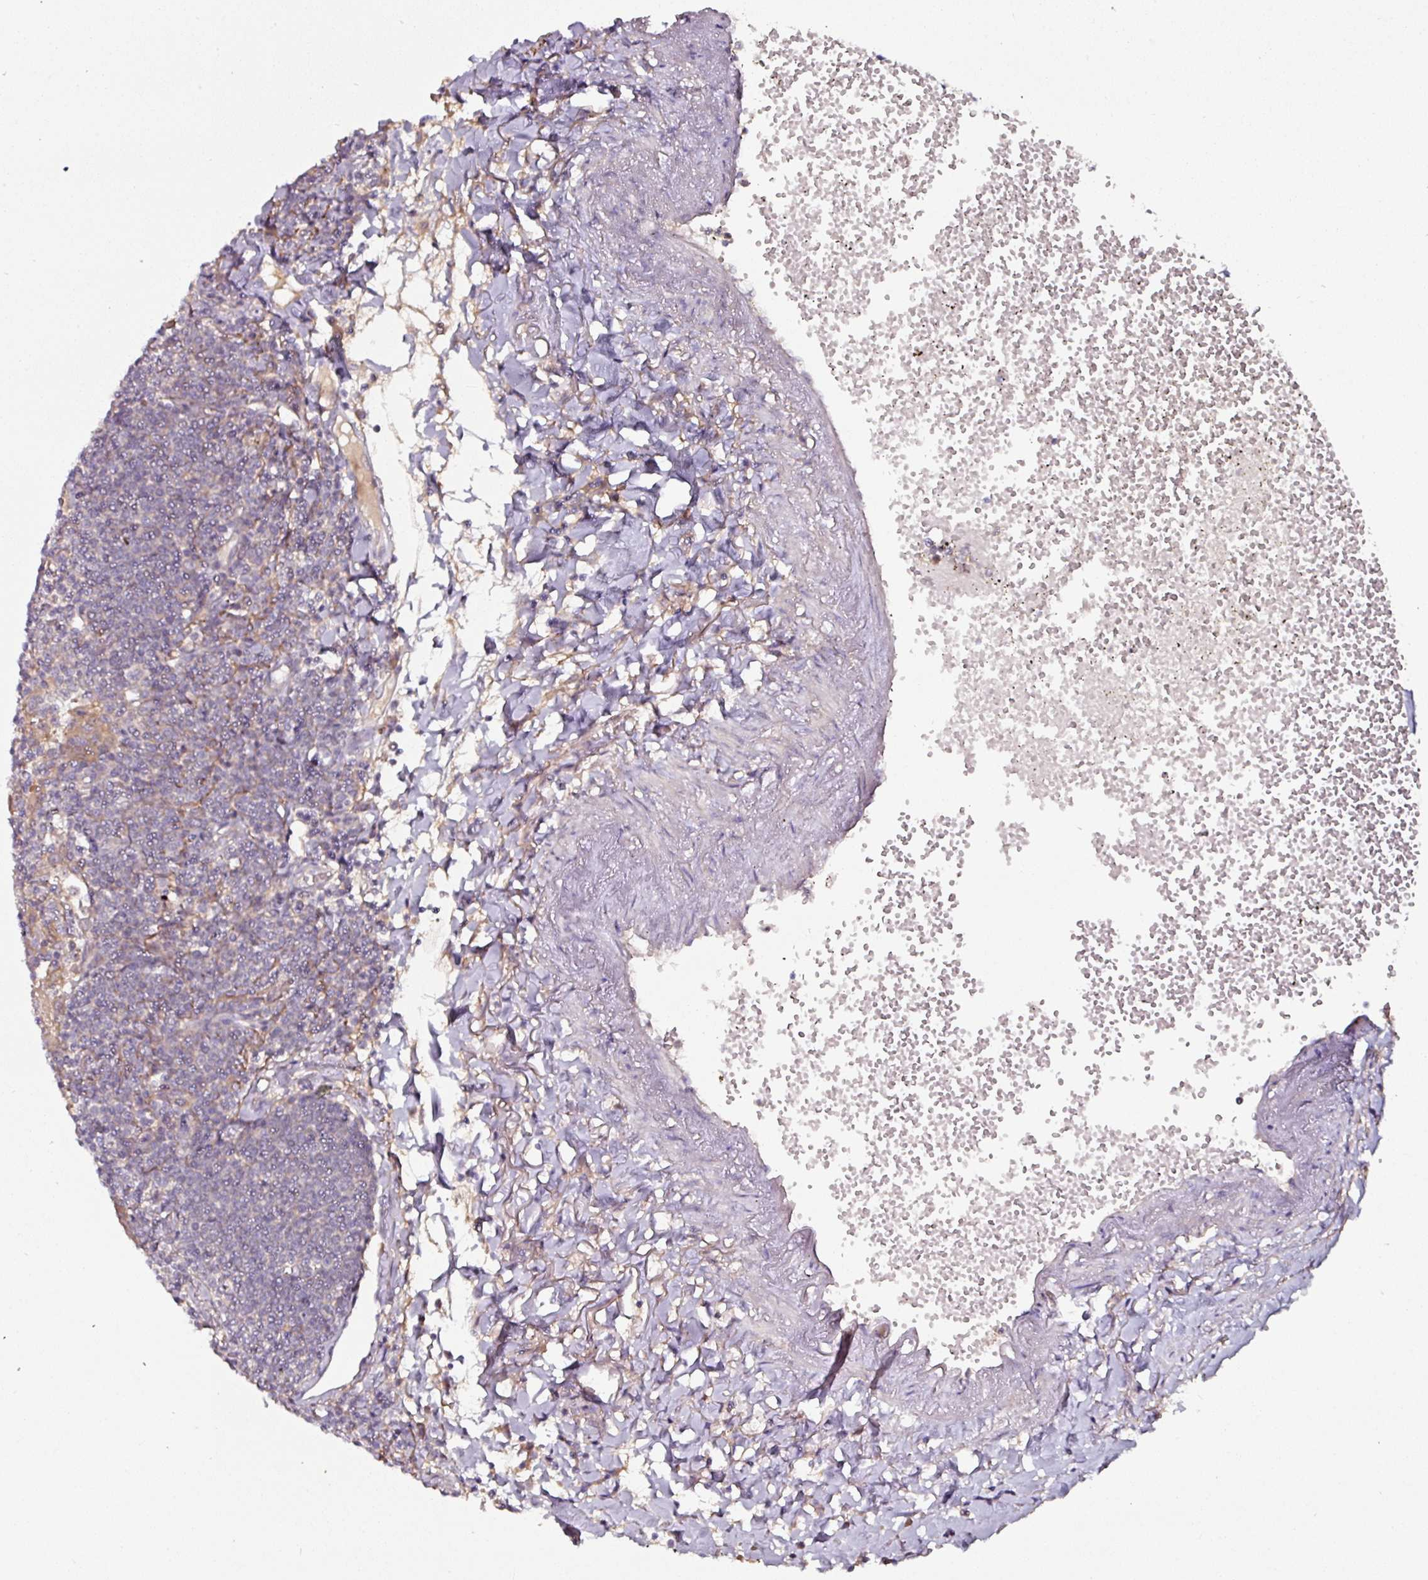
{"staining": {"intensity": "negative", "quantity": "none", "location": "none"}, "tissue": "lymphoma", "cell_type": "Tumor cells", "image_type": "cancer", "snomed": [{"axis": "morphology", "description": "Malignant lymphoma, non-Hodgkin's type, Low grade"}, {"axis": "topography", "description": "Lung"}], "caption": "Lymphoma was stained to show a protein in brown. There is no significant positivity in tumor cells. (DAB (3,3'-diaminobenzidine) IHC visualized using brightfield microscopy, high magnification).", "gene": "CTDSP2", "patient": {"sex": "female", "age": 71}}